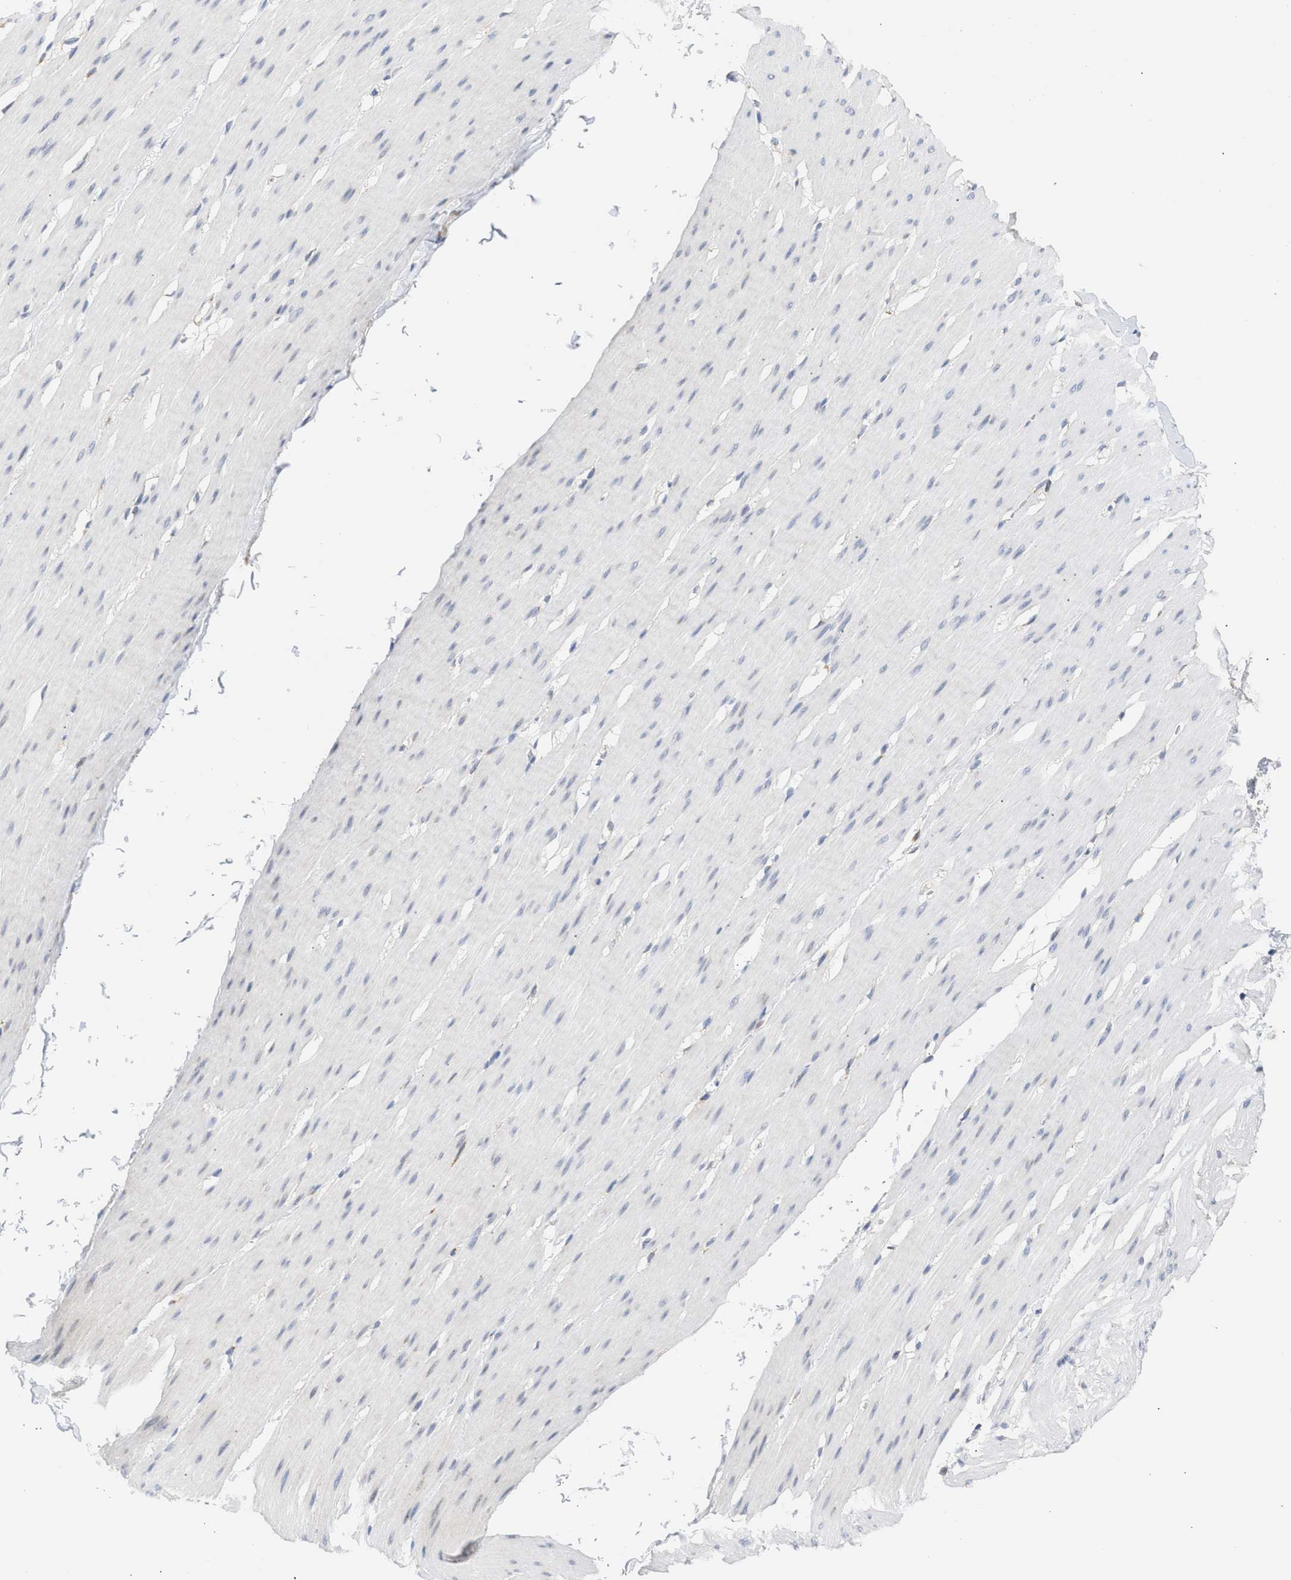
{"staining": {"intensity": "negative", "quantity": "none", "location": "none"}, "tissue": "smooth muscle", "cell_type": "Smooth muscle cells", "image_type": "normal", "snomed": [{"axis": "morphology", "description": "Normal tissue, NOS"}, {"axis": "topography", "description": "Smooth muscle"}, {"axis": "topography", "description": "Colon"}], "caption": "IHC micrograph of unremarkable smooth muscle stained for a protein (brown), which demonstrates no staining in smooth muscle cells. (DAB immunohistochemistry (IHC), high magnification).", "gene": "TMED1", "patient": {"sex": "male", "age": 67}}